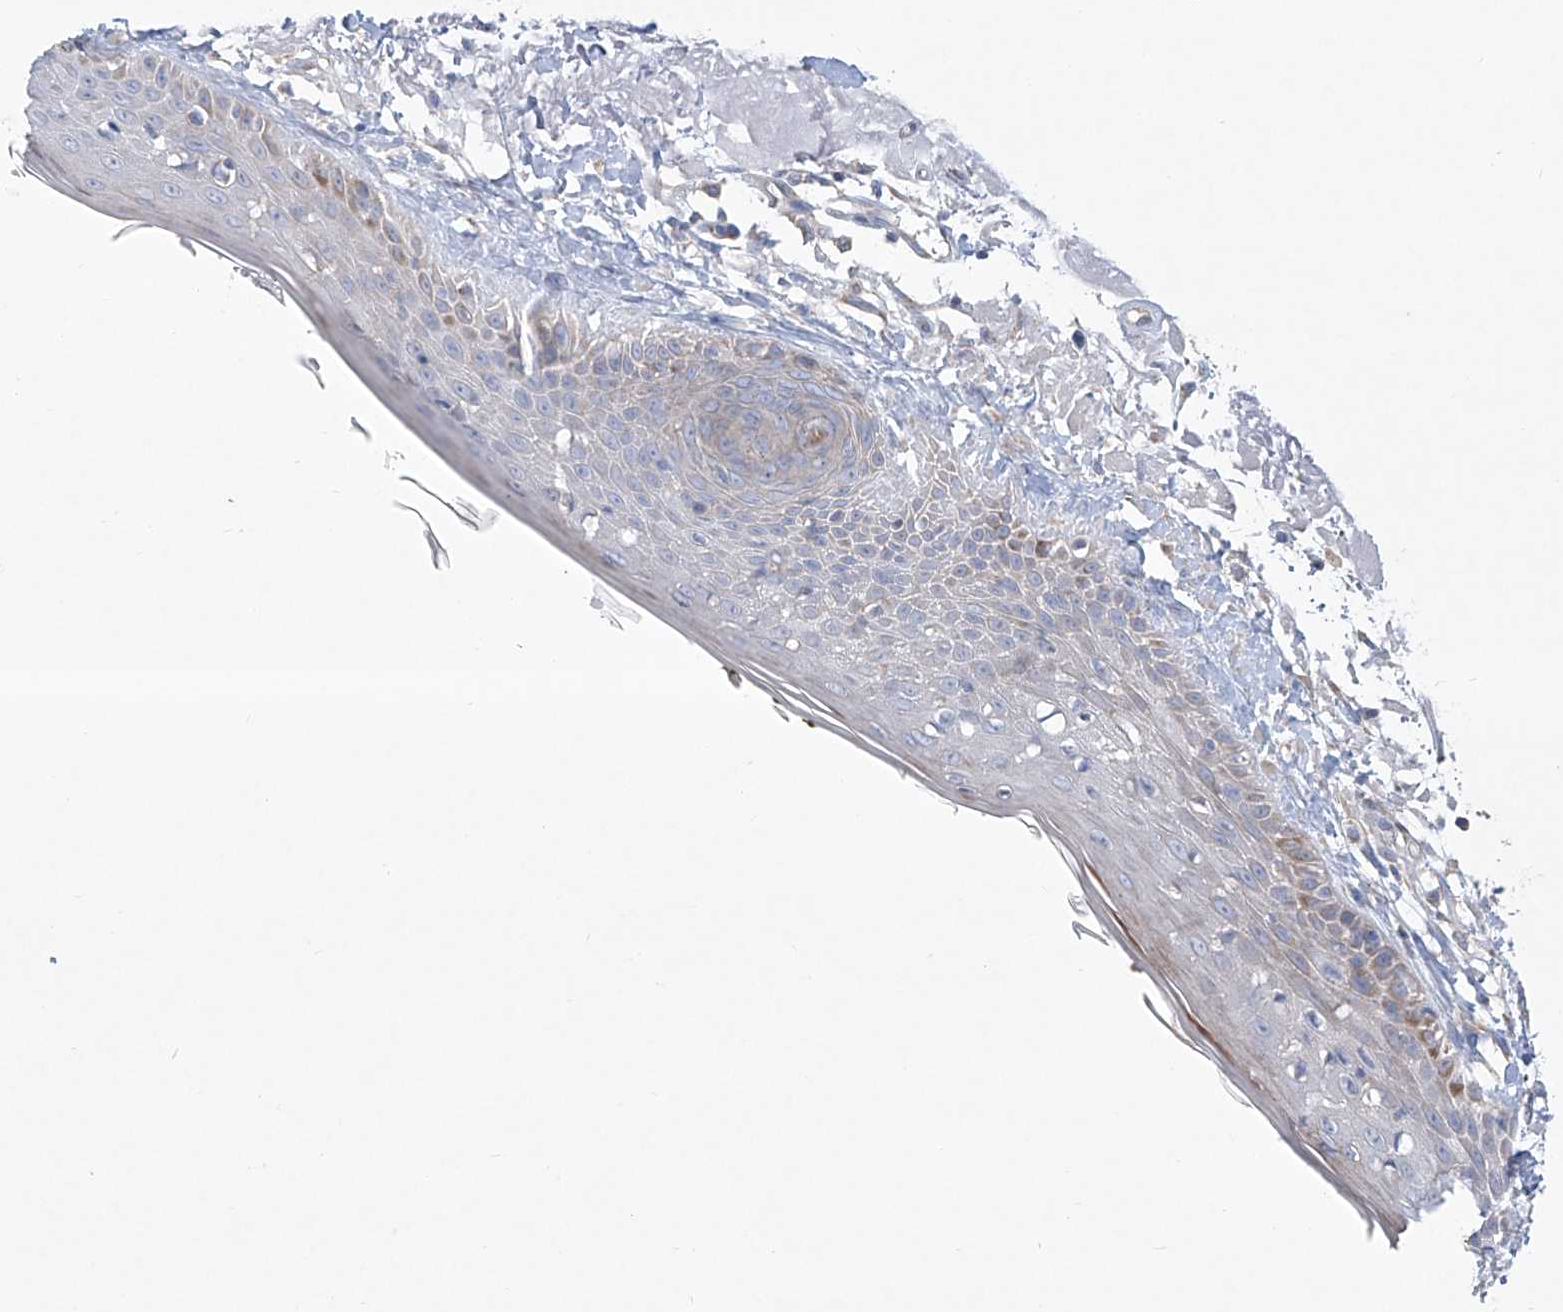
{"staining": {"intensity": "moderate", "quantity": ">75%", "location": "cytoplasmic/membranous"}, "tissue": "skin", "cell_type": "Fibroblasts", "image_type": "normal", "snomed": [{"axis": "morphology", "description": "Normal tissue, NOS"}, {"axis": "topography", "description": "Skin"}, {"axis": "topography", "description": "Skeletal muscle"}], "caption": "Moderate cytoplasmic/membranous positivity is seen in approximately >75% of fibroblasts in benign skin.", "gene": "KLC4", "patient": {"sex": "male", "age": 83}}